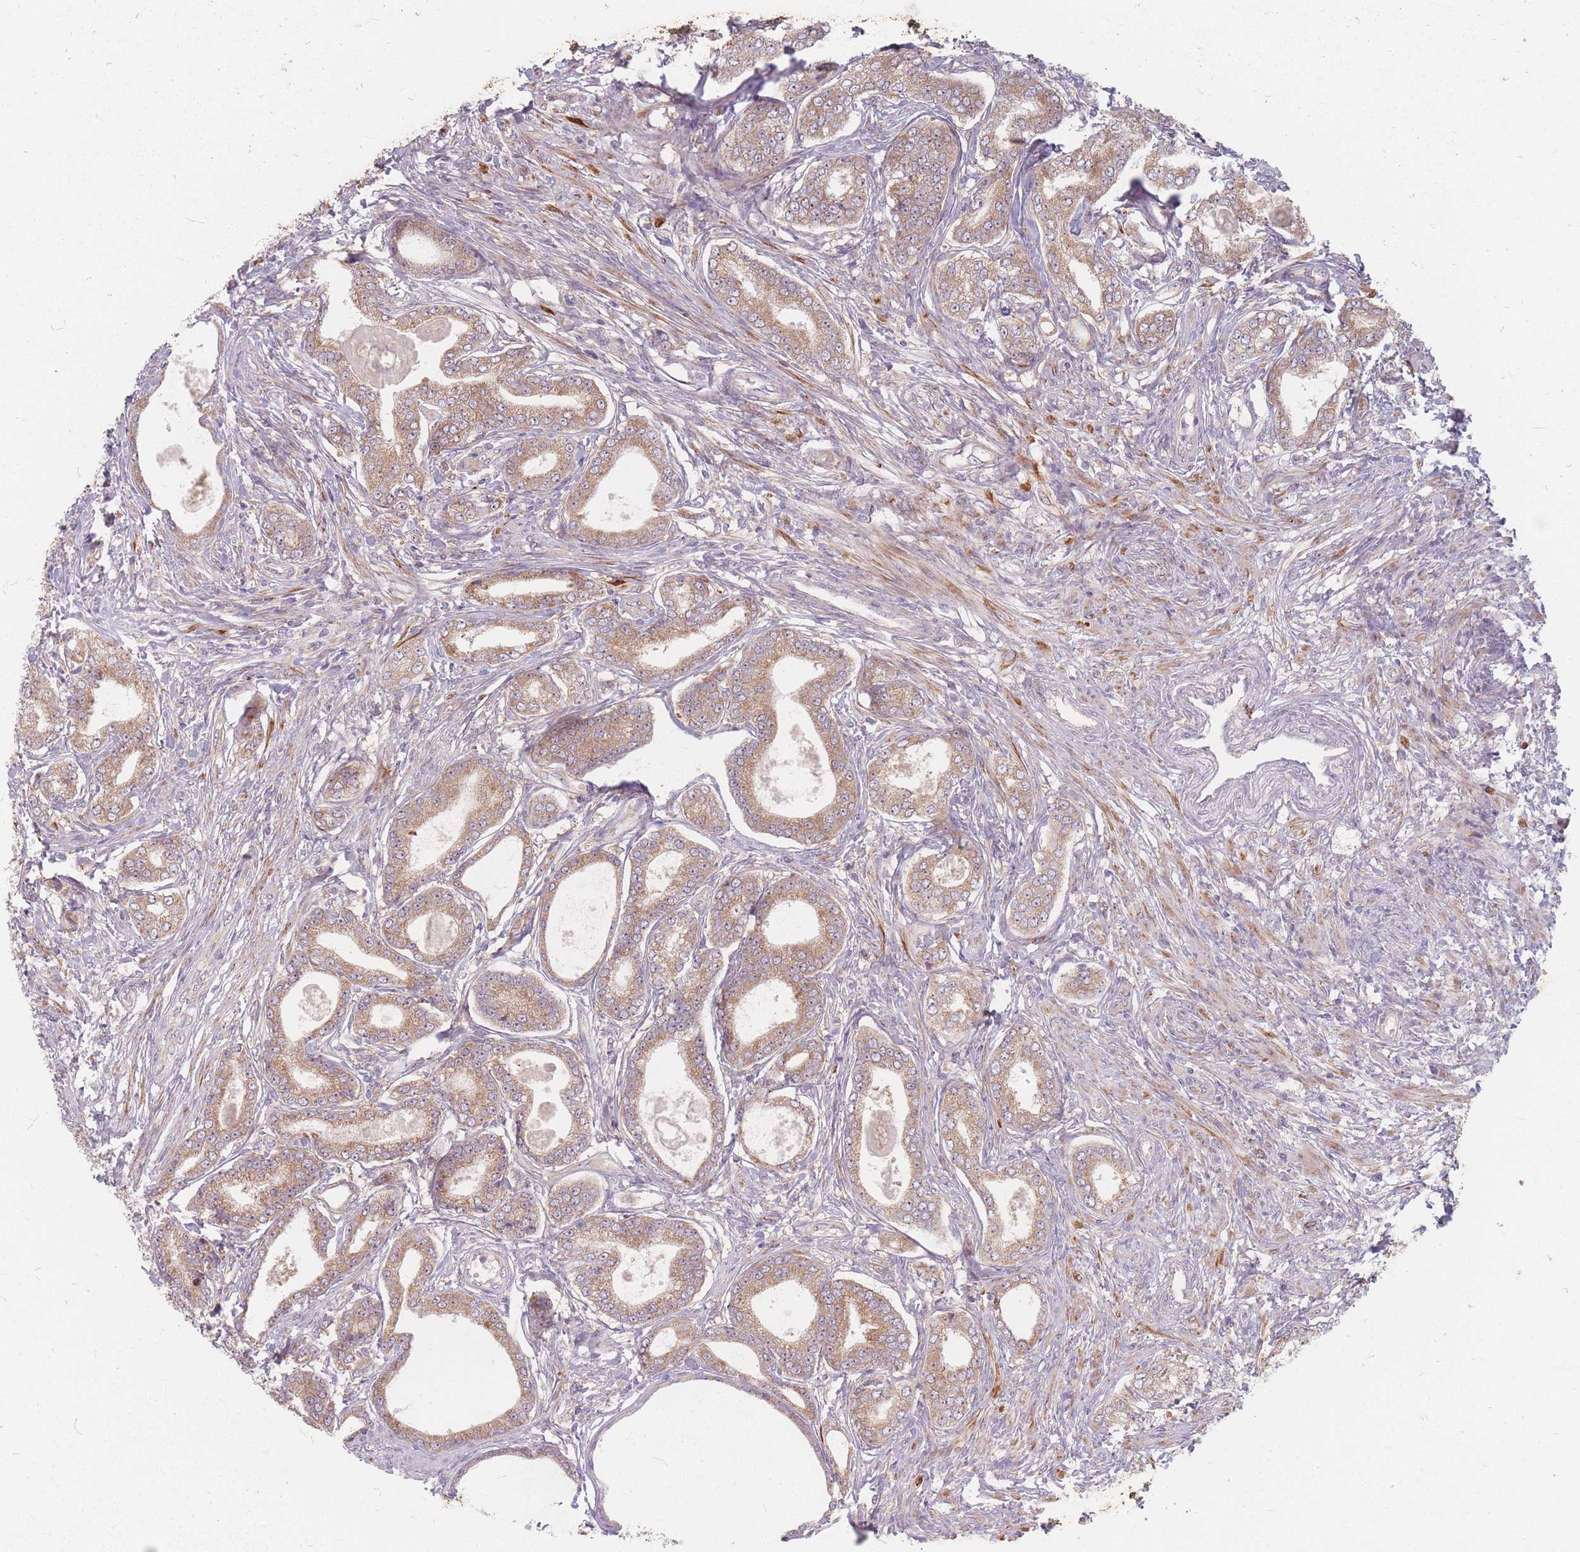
{"staining": {"intensity": "moderate", "quantity": ">75%", "location": "cytoplasmic/membranous"}, "tissue": "prostate cancer", "cell_type": "Tumor cells", "image_type": "cancer", "snomed": [{"axis": "morphology", "description": "Adenocarcinoma, High grade"}, {"axis": "topography", "description": "Prostate"}], "caption": "Protein analysis of prostate high-grade adenocarcinoma tissue shows moderate cytoplasmic/membranous staining in approximately >75% of tumor cells.", "gene": "SMIM14", "patient": {"sex": "male", "age": 69}}